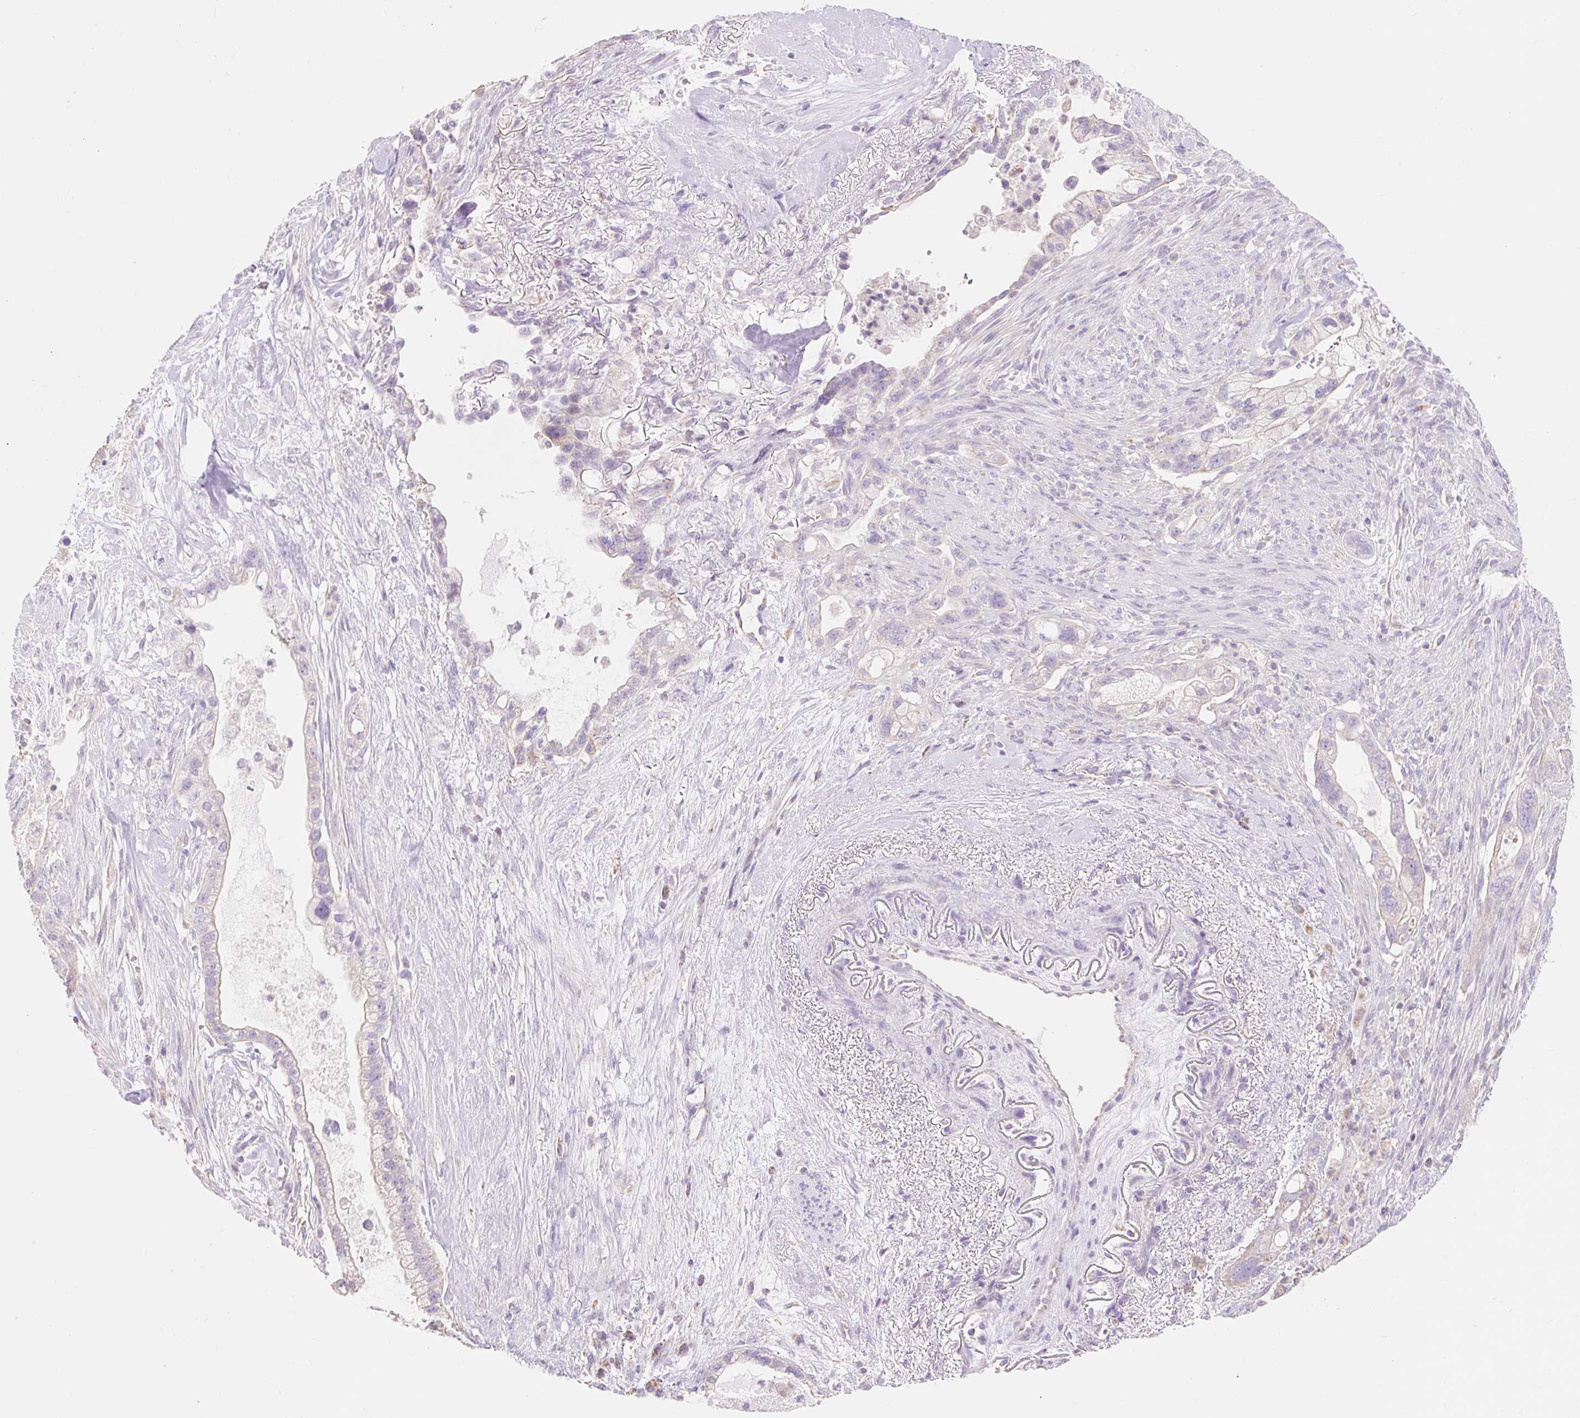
{"staining": {"intensity": "negative", "quantity": "none", "location": "none"}, "tissue": "pancreatic cancer", "cell_type": "Tumor cells", "image_type": "cancer", "snomed": [{"axis": "morphology", "description": "Adenocarcinoma, NOS"}, {"axis": "topography", "description": "Pancreas"}], "caption": "Immunohistochemical staining of human pancreatic cancer (adenocarcinoma) demonstrates no significant expression in tumor cells.", "gene": "DHX35", "patient": {"sex": "male", "age": 44}}